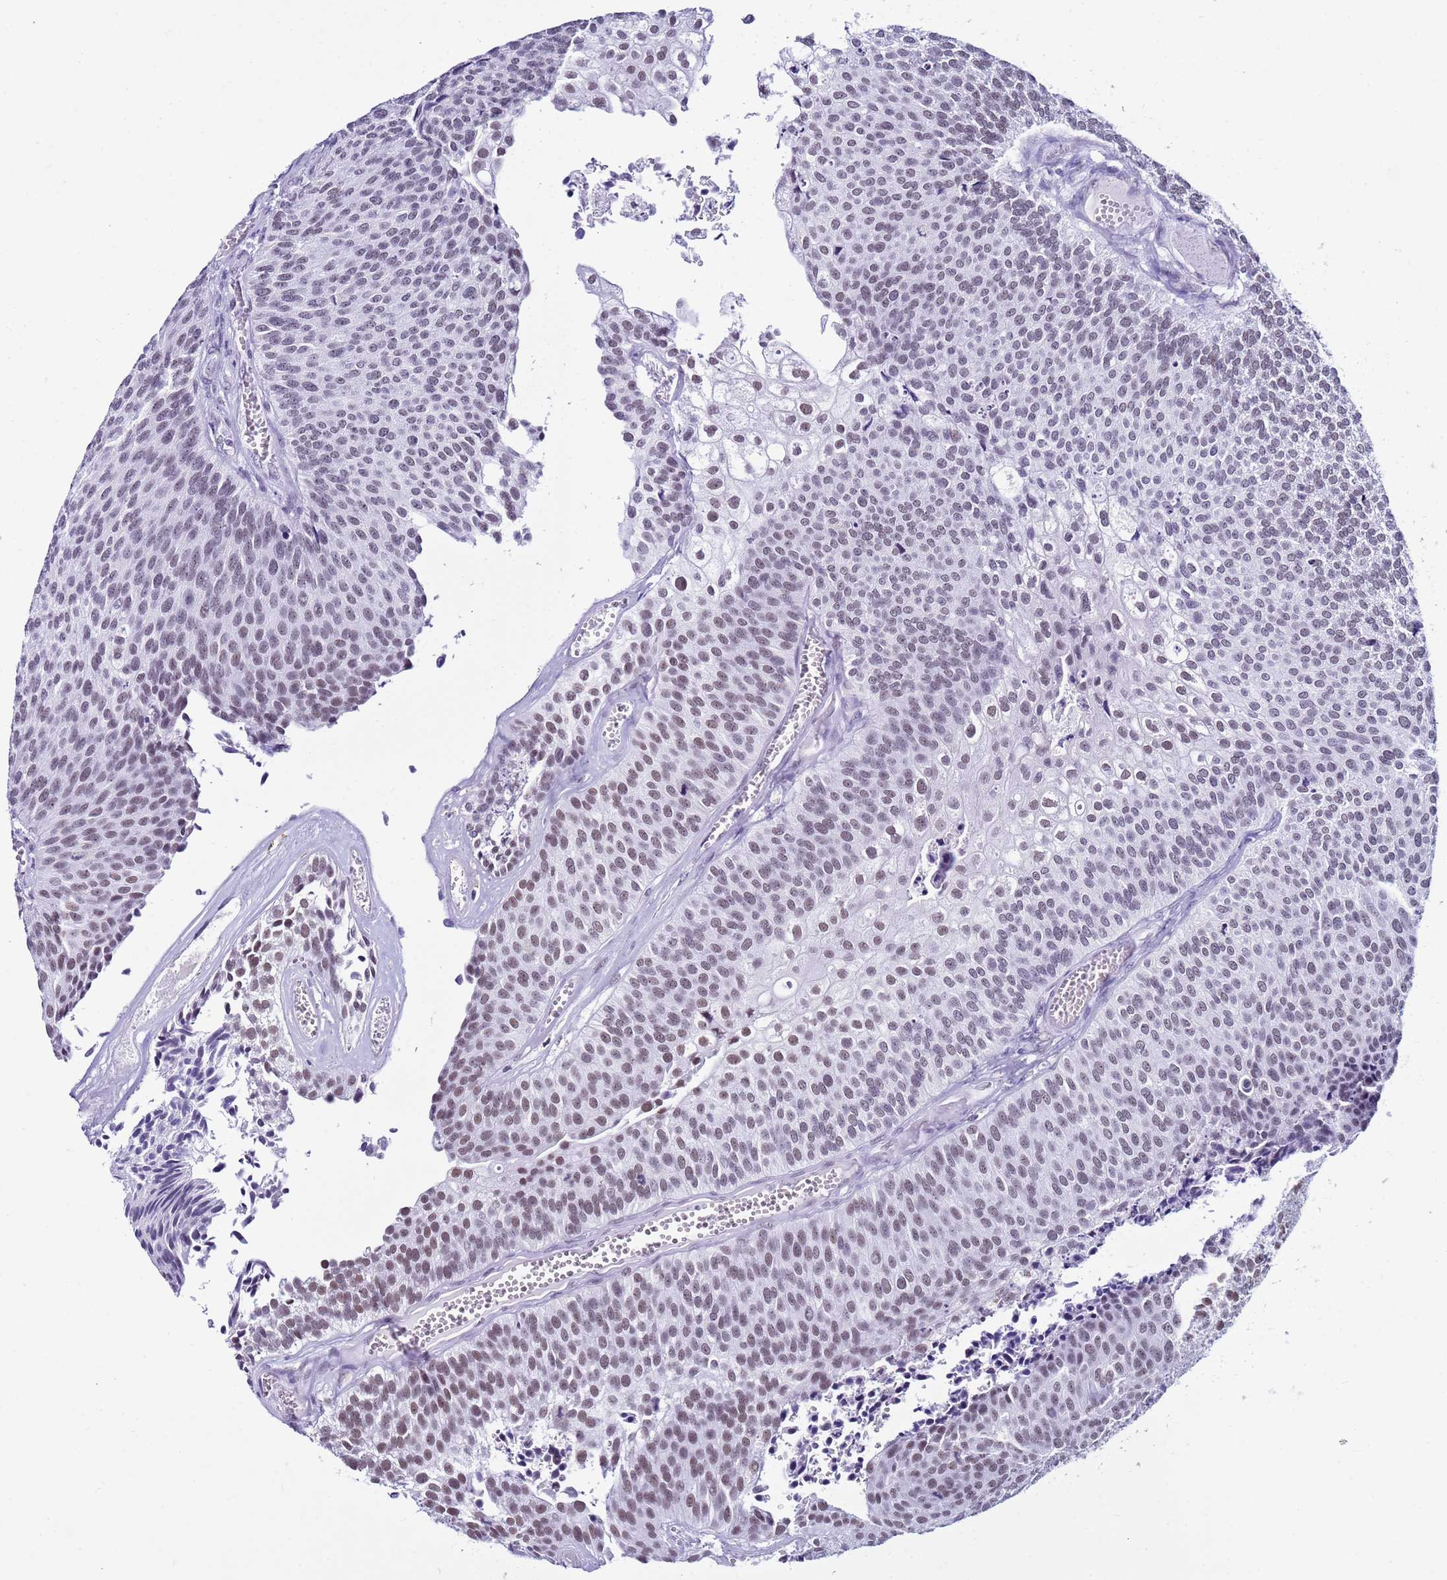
{"staining": {"intensity": "weak", "quantity": "25%-75%", "location": "nuclear"}, "tissue": "urothelial cancer", "cell_type": "Tumor cells", "image_type": "cancer", "snomed": [{"axis": "morphology", "description": "Urothelial carcinoma, Low grade"}, {"axis": "topography", "description": "Urinary bladder"}], "caption": "Low-grade urothelial carcinoma stained for a protein exhibits weak nuclear positivity in tumor cells.", "gene": "DHX15", "patient": {"sex": "male", "age": 84}}